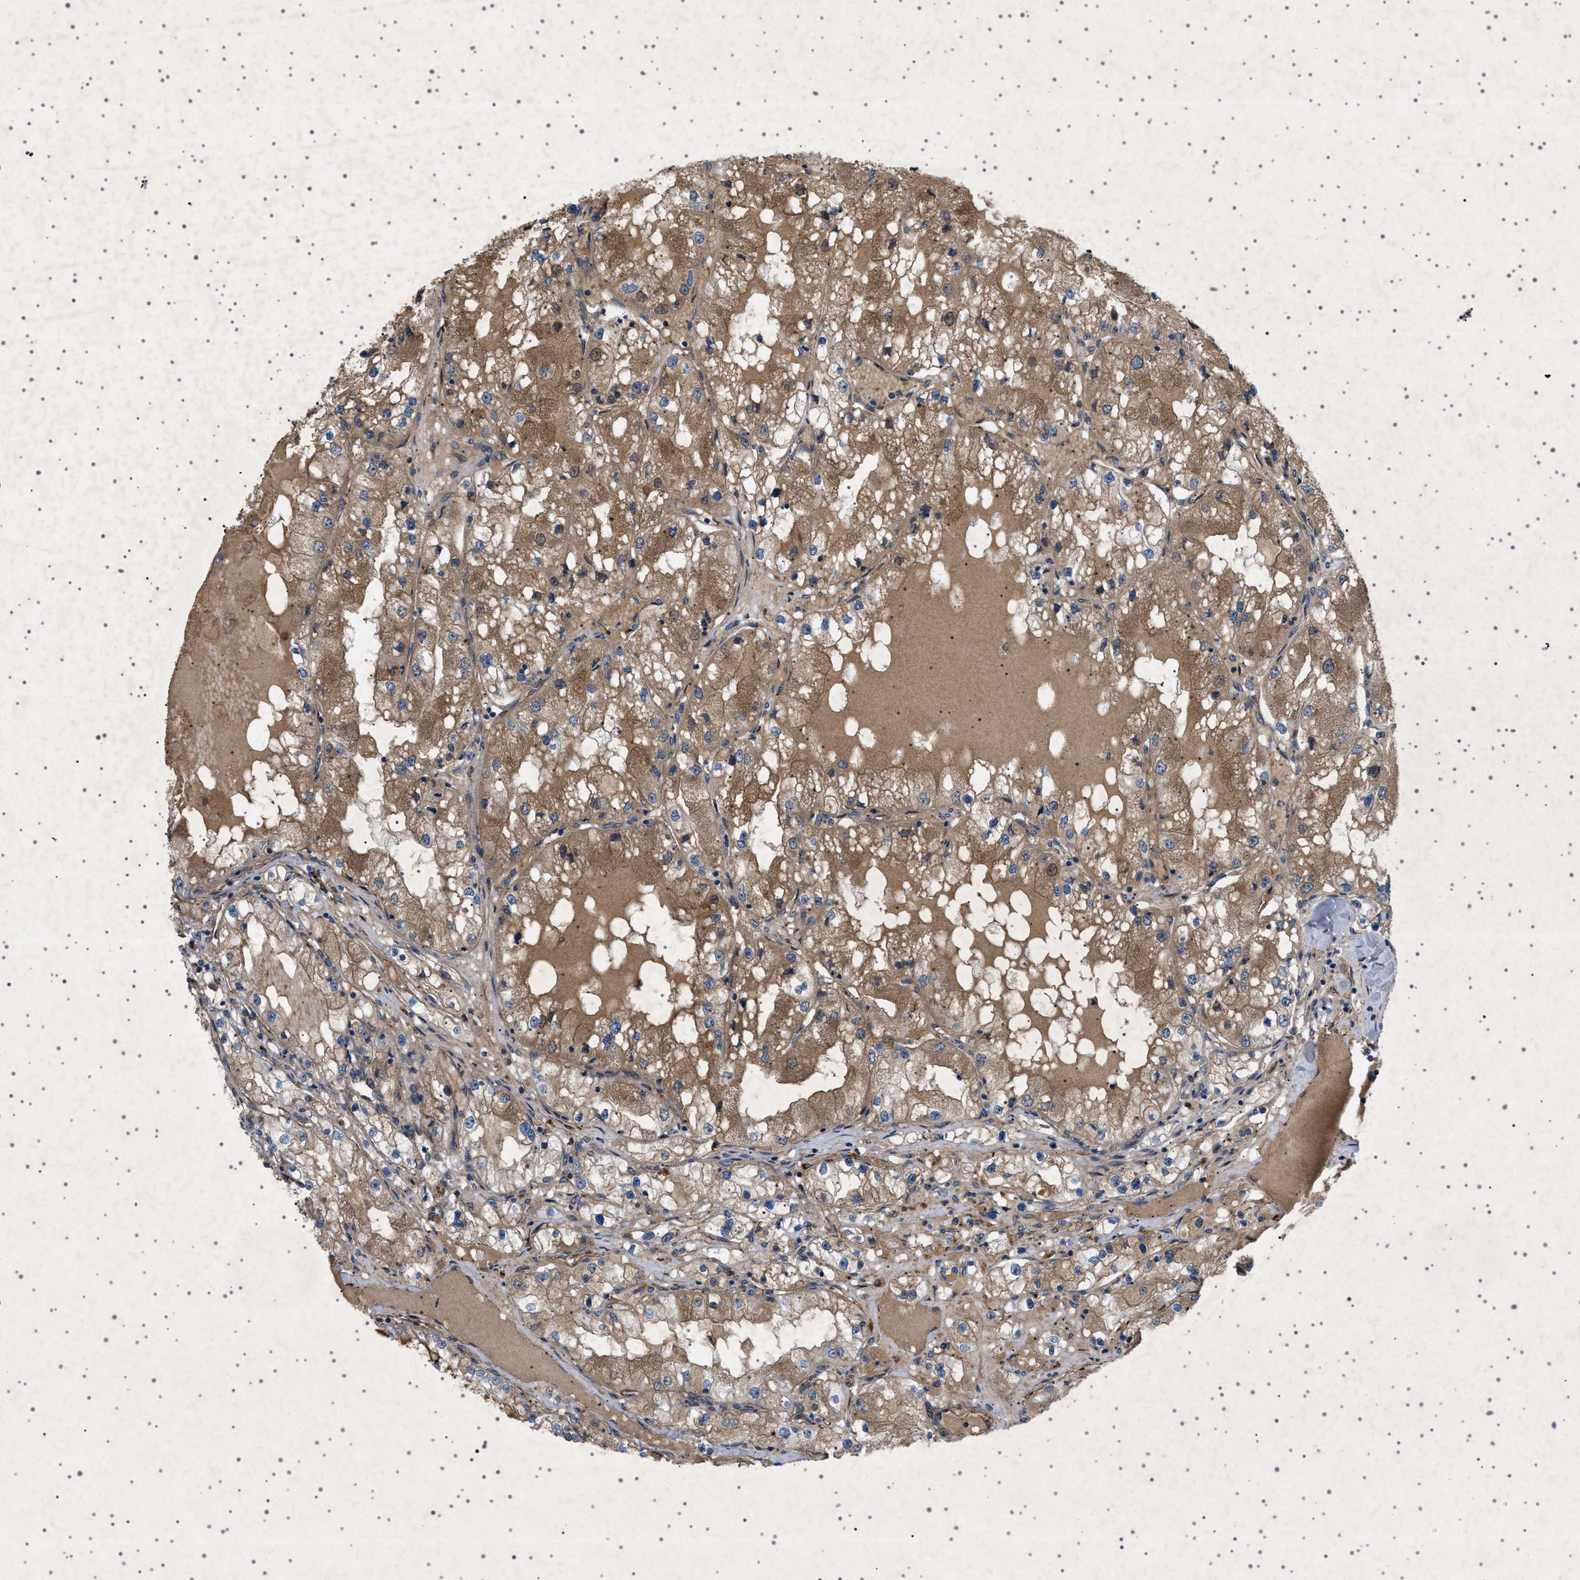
{"staining": {"intensity": "moderate", "quantity": ">75%", "location": "cytoplasmic/membranous"}, "tissue": "renal cancer", "cell_type": "Tumor cells", "image_type": "cancer", "snomed": [{"axis": "morphology", "description": "Adenocarcinoma, NOS"}, {"axis": "topography", "description": "Kidney"}], "caption": "This is a micrograph of immunohistochemistry staining of renal cancer (adenocarcinoma), which shows moderate staining in the cytoplasmic/membranous of tumor cells.", "gene": "CCDC186", "patient": {"sex": "male", "age": 68}}